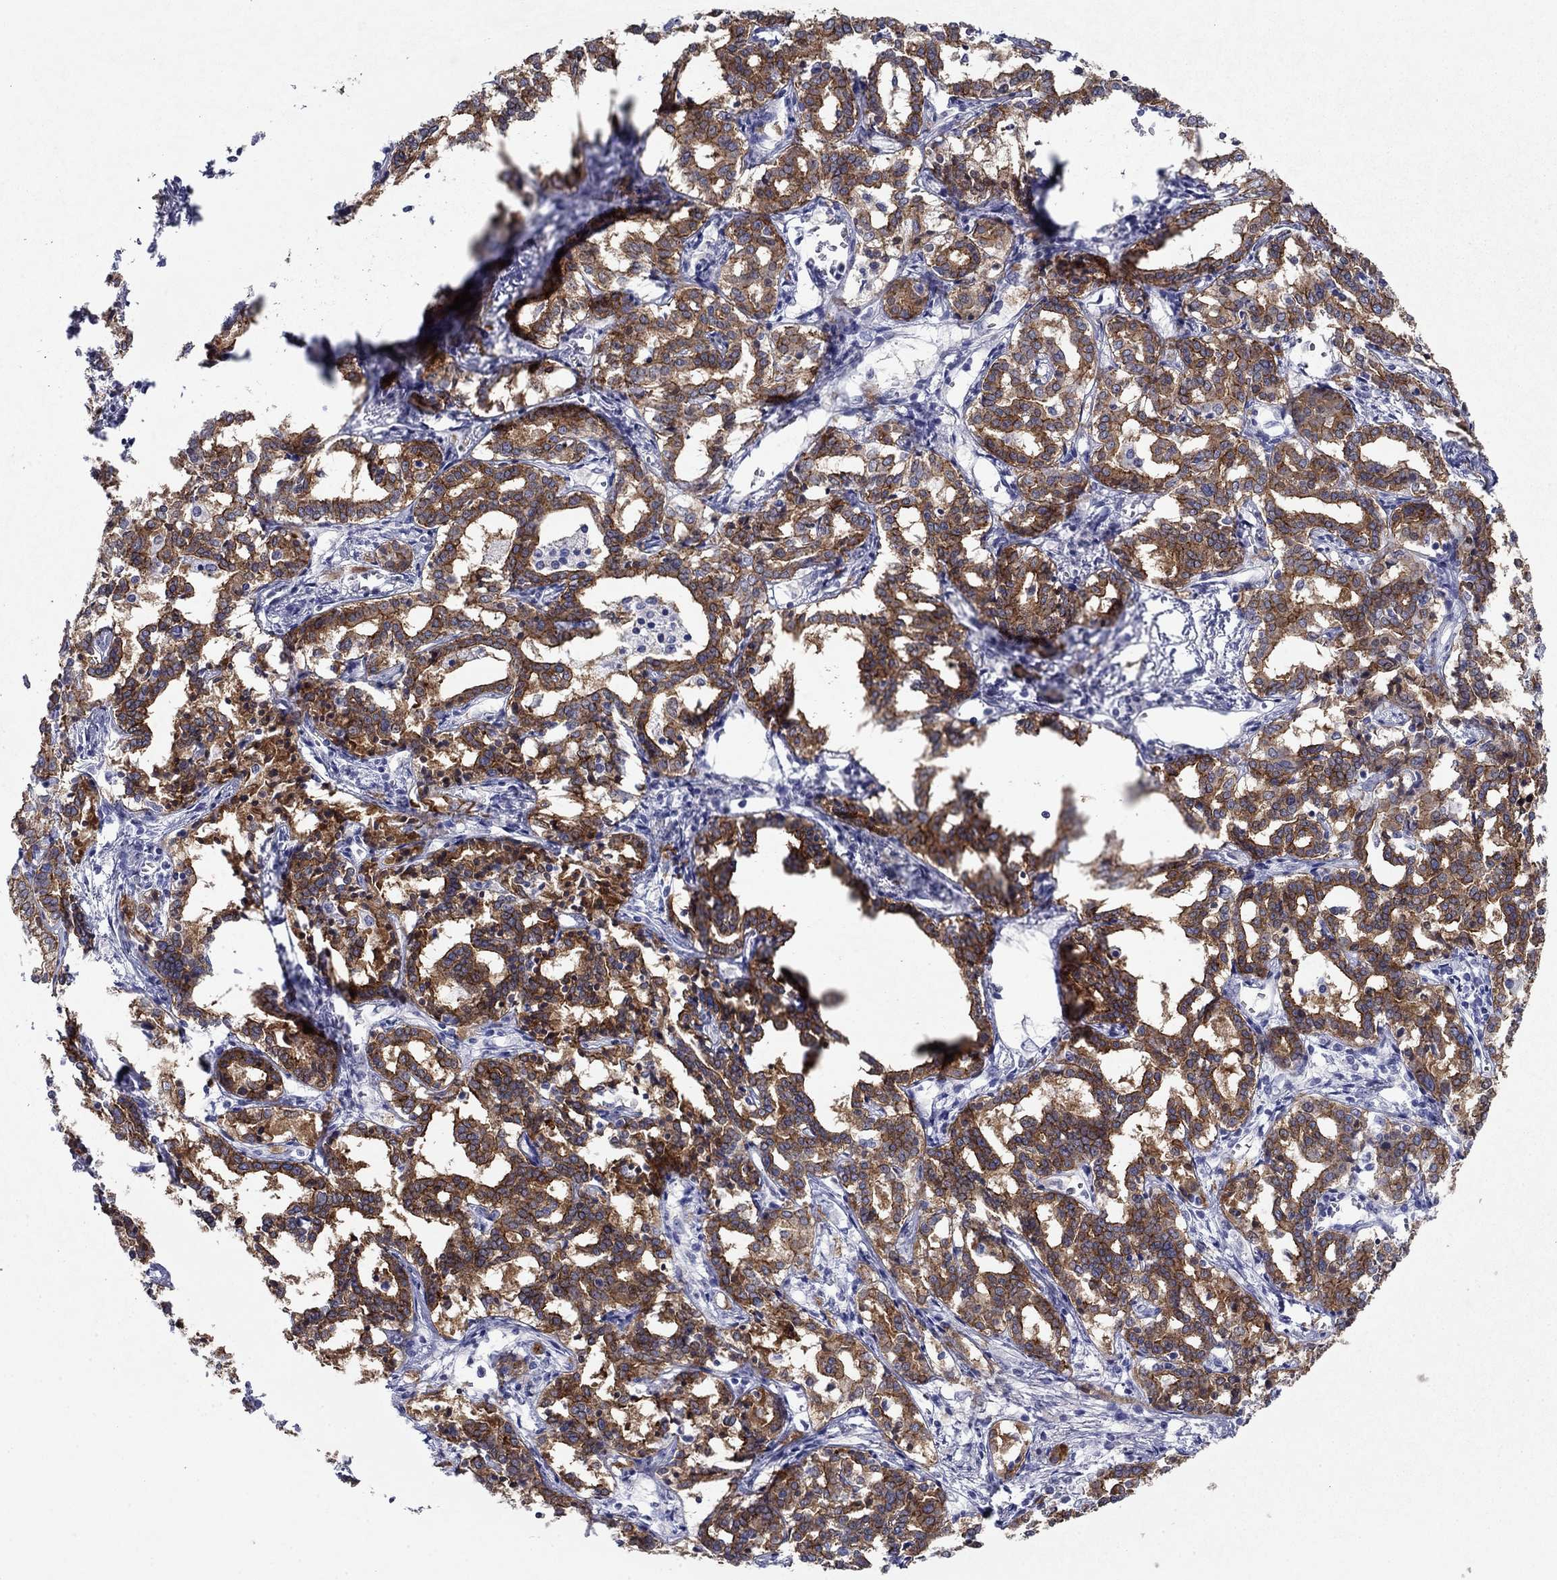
{"staining": {"intensity": "strong", "quantity": ">75%", "location": "cytoplasmic/membranous"}, "tissue": "liver cancer", "cell_type": "Tumor cells", "image_type": "cancer", "snomed": [{"axis": "morphology", "description": "Cholangiocarcinoma"}, {"axis": "topography", "description": "Liver"}], "caption": "Liver cholangiocarcinoma stained with a protein marker shows strong staining in tumor cells.", "gene": "PLS1", "patient": {"sex": "female", "age": 47}}